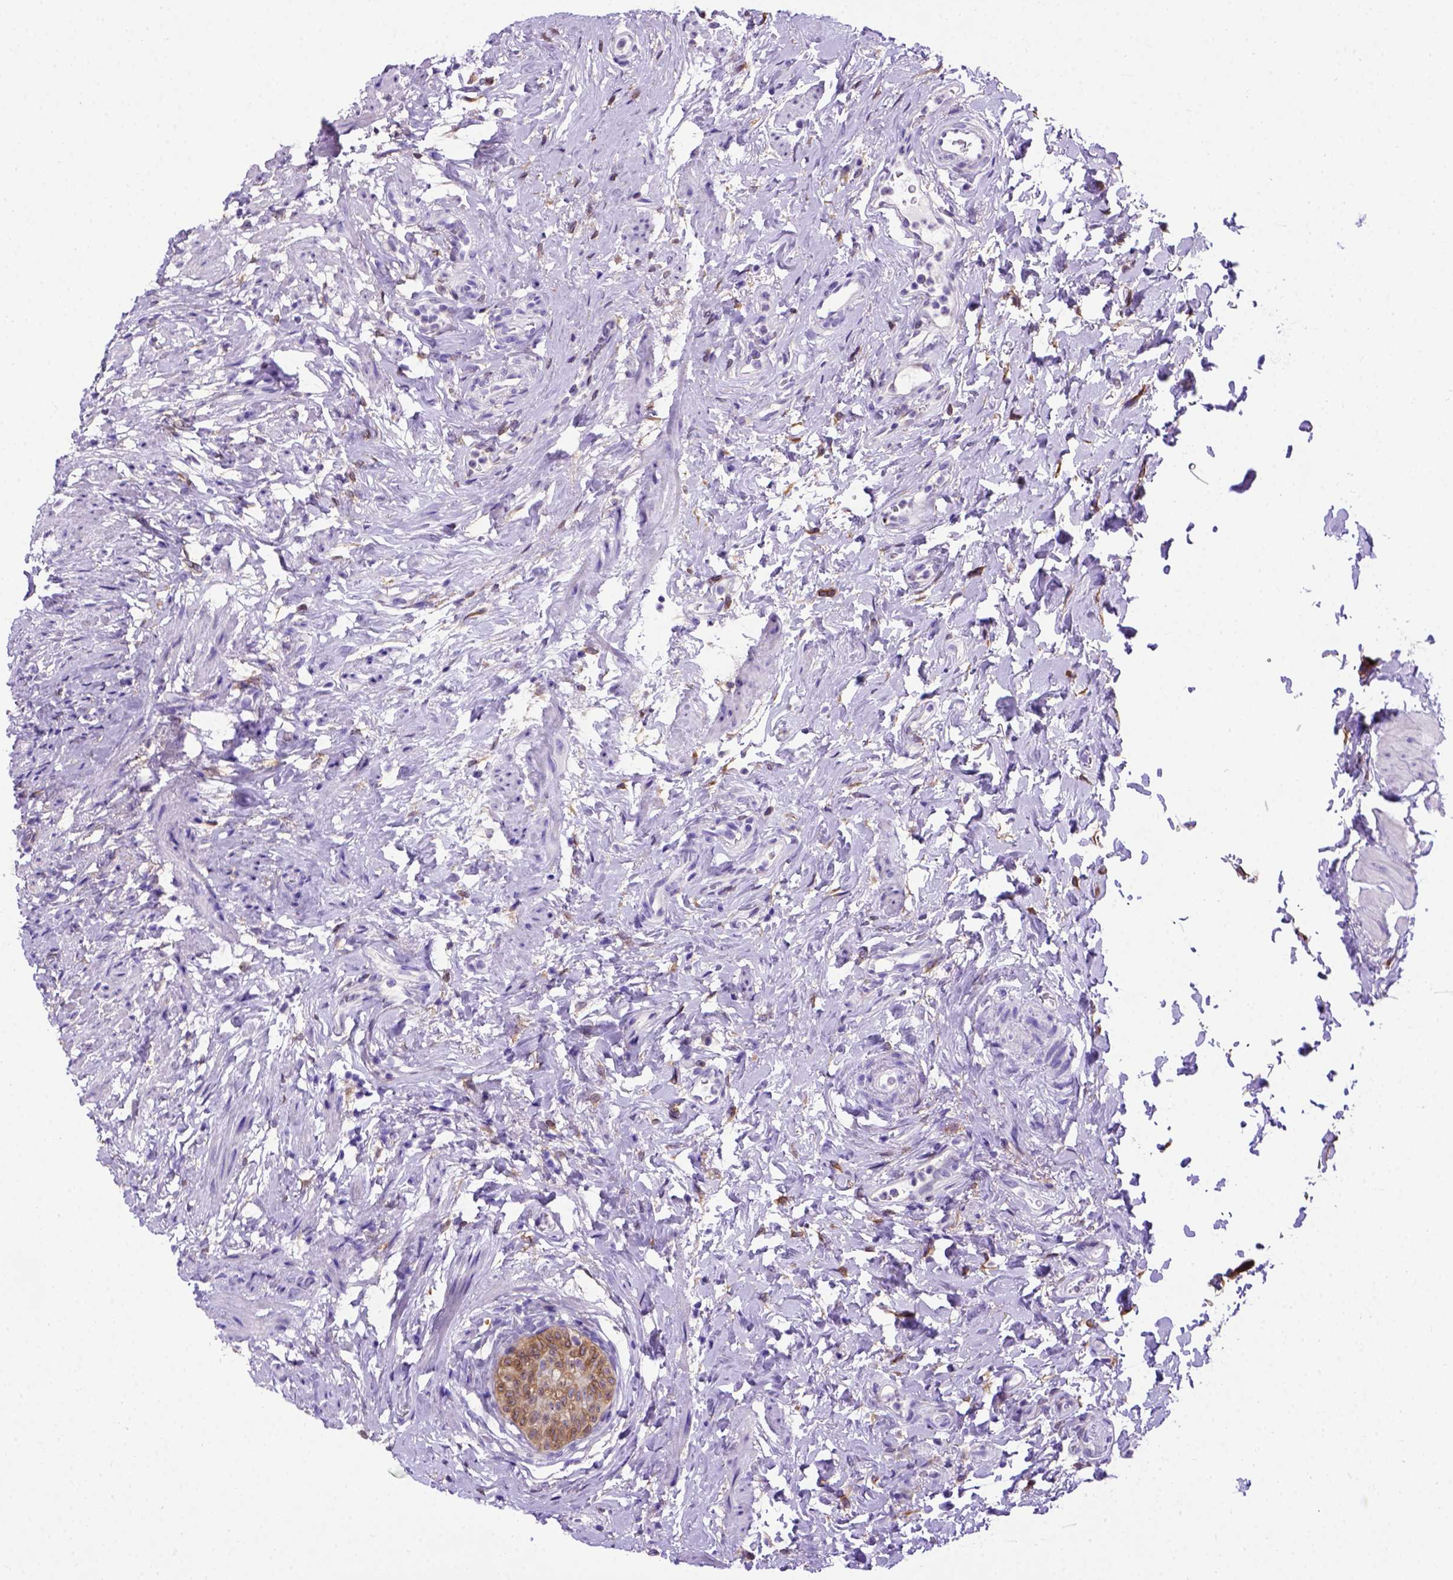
{"staining": {"intensity": "moderate", "quantity": ">75%", "location": "cytoplasmic/membranous"}, "tissue": "urinary bladder", "cell_type": "Urothelial cells", "image_type": "normal", "snomed": [{"axis": "morphology", "description": "Normal tissue, NOS"}, {"axis": "topography", "description": "Urinary bladder"}], "caption": "Immunohistochemical staining of normal urinary bladder exhibits >75% levels of moderate cytoplasmic/membranous protein staining in about >75% of urothelial cells.", "gene": "PTGES", "patient": {"sex": "male", "age": 76}}